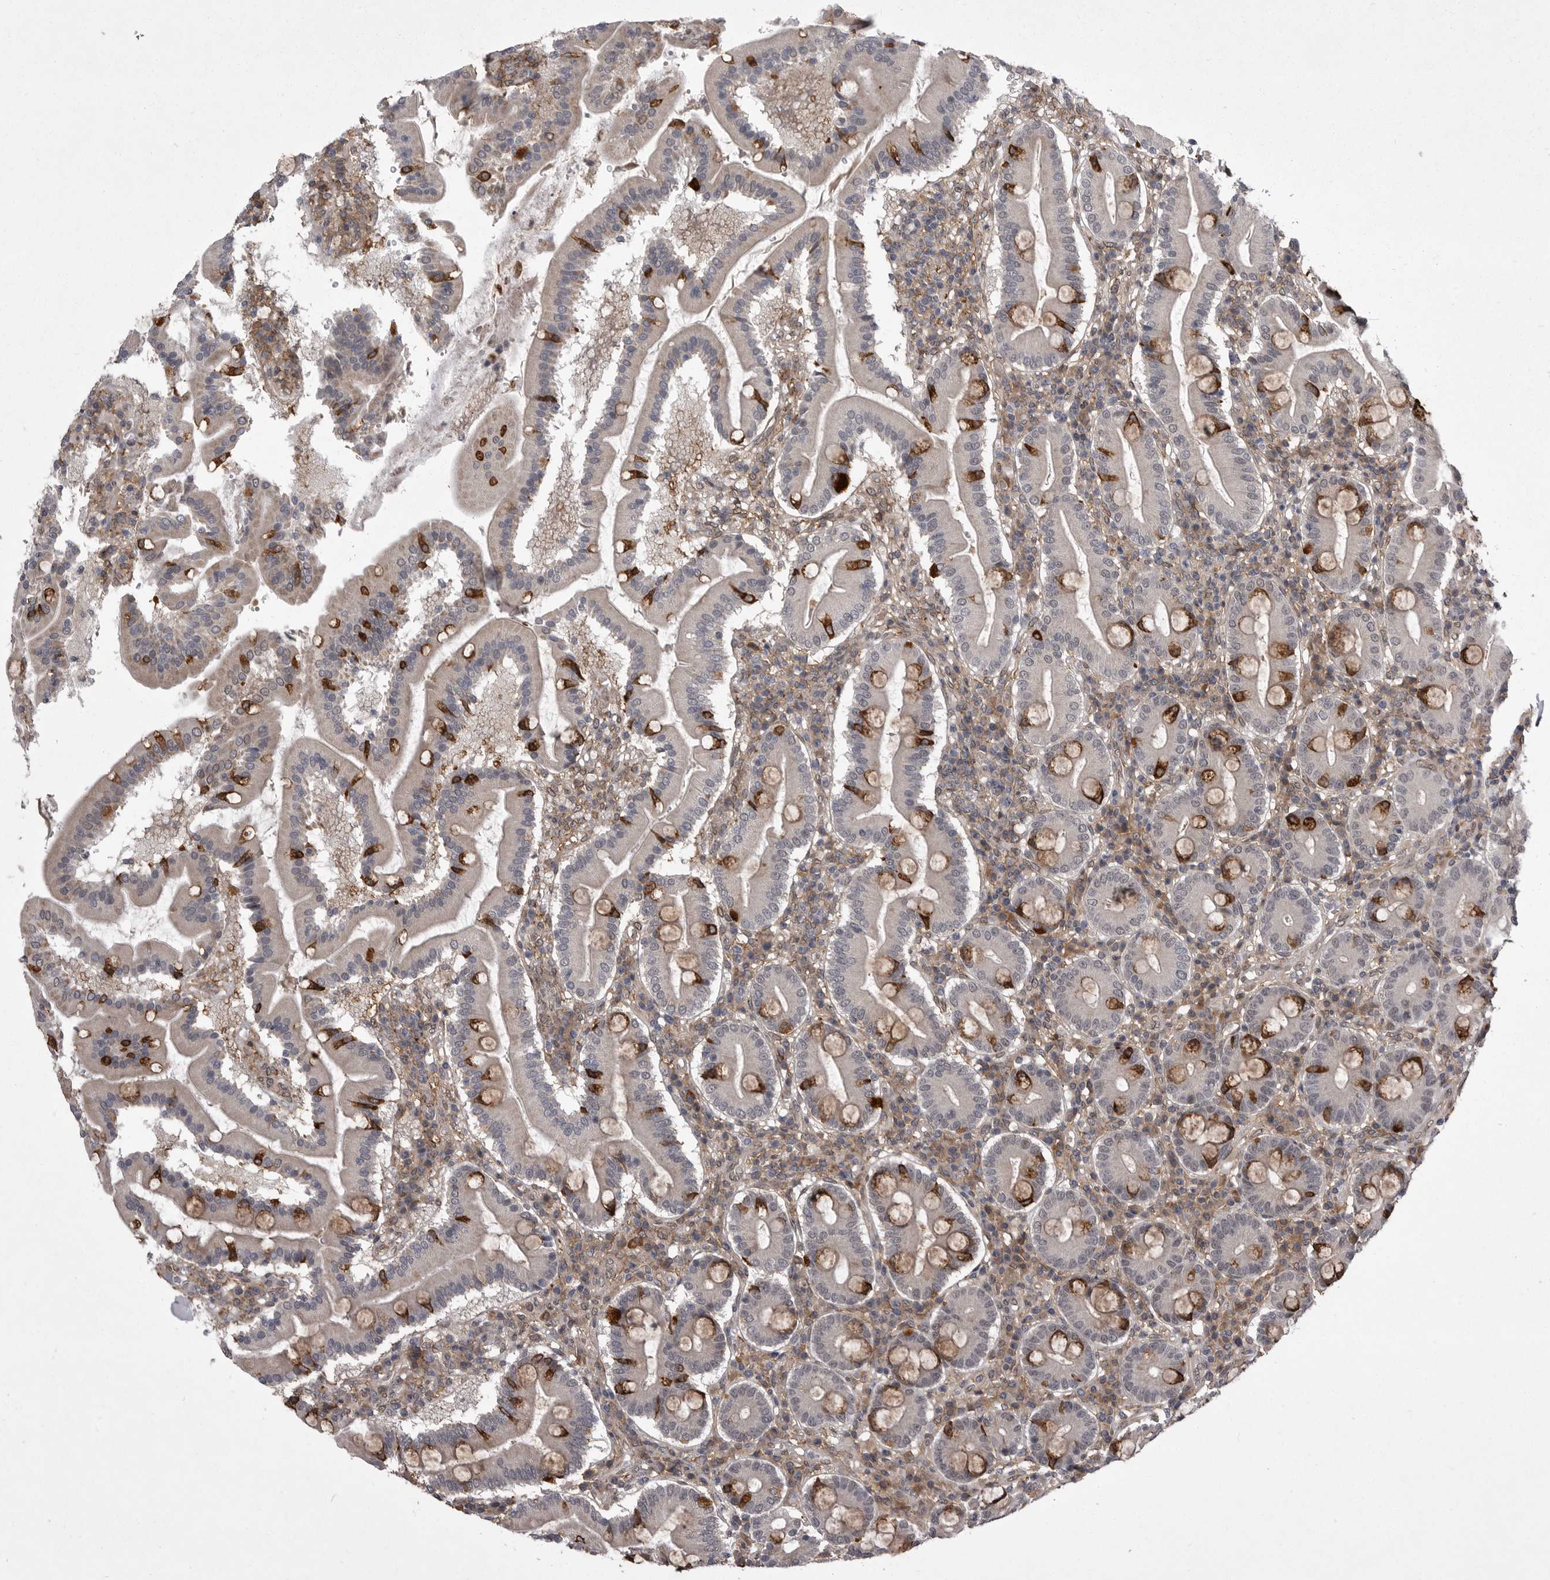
{"staining": {"intensity": "strong", "quantity": "<25%", "location": "cytoplasmic/membranous"}, "tissue": "duodenum", "cell_type": "Glandular cells", "image_type": "normal", "snomed": [{"axis": "morphology", "description": "Normal tissue, NOS"}, {"axis": "topography", "description": "Duodenum"}], "caption": "The histopathology image reveals staining of normal duodenum, revealing strong cytoplasmic/membranous protein expression (brown color) within glandular cells.", "gene": "ABL1", "patient": {"sex": "male", "age": 50}}